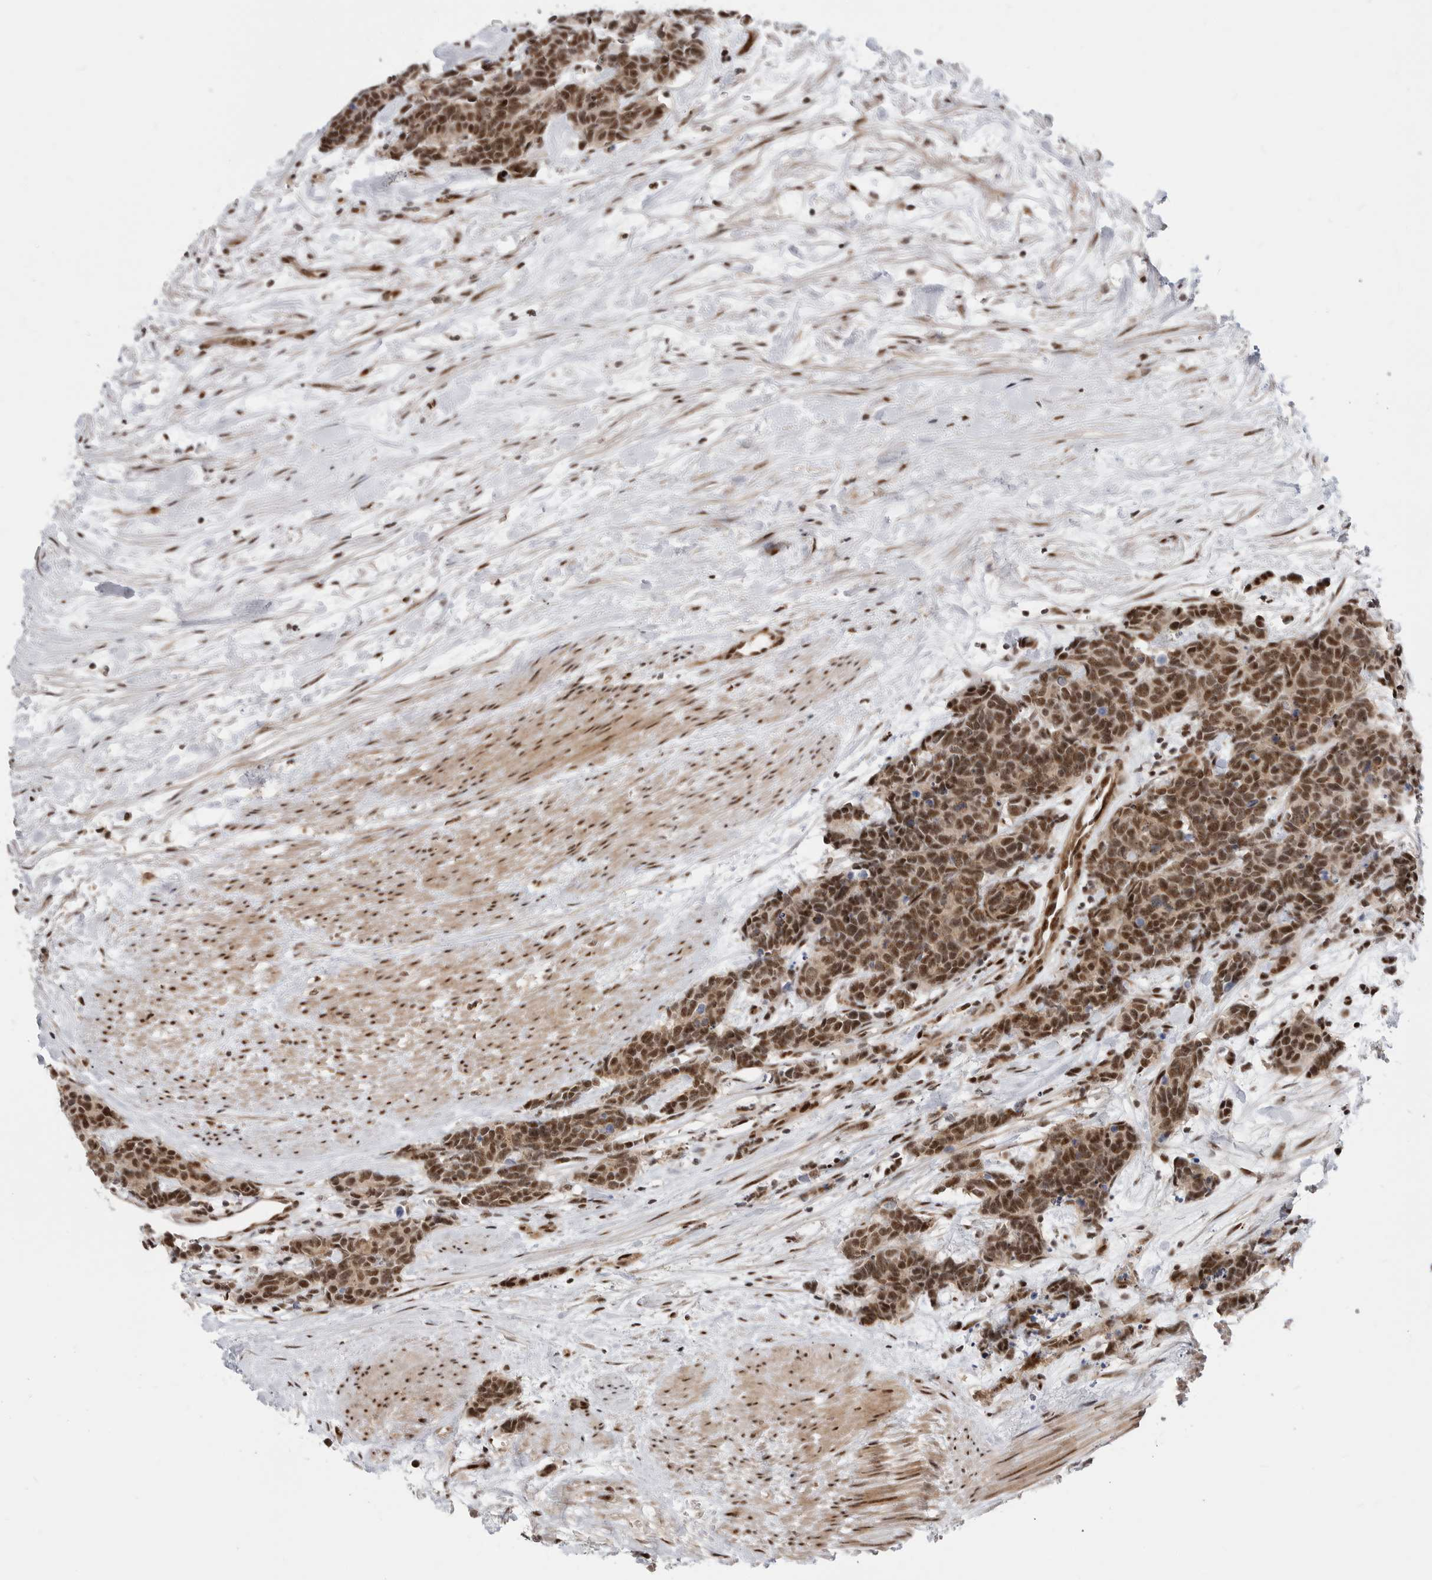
{"staining": {"intensity": "strong", "quantity": ">75%", "location": "nuclear"}, "tissue": "carcinoid", "cell_type": "Tumor cells", "image_type": "cancer", "snomed": [{"axis": "morphology", "description": "Carcinoma, NOS"}, {"axis": "morphology", "description": "Carcinoid, malignant, NOS"}, {"axis": "topography", "description": "Urinary bladder"}], "caption": "An image showing strong nuclear staining in approximately >75% of tumor cells in carcinoid, as visualized by brown immunohistochemical staining.", "gene": "GPATCH2", "patient": {"sex": "male", "age": 57}}